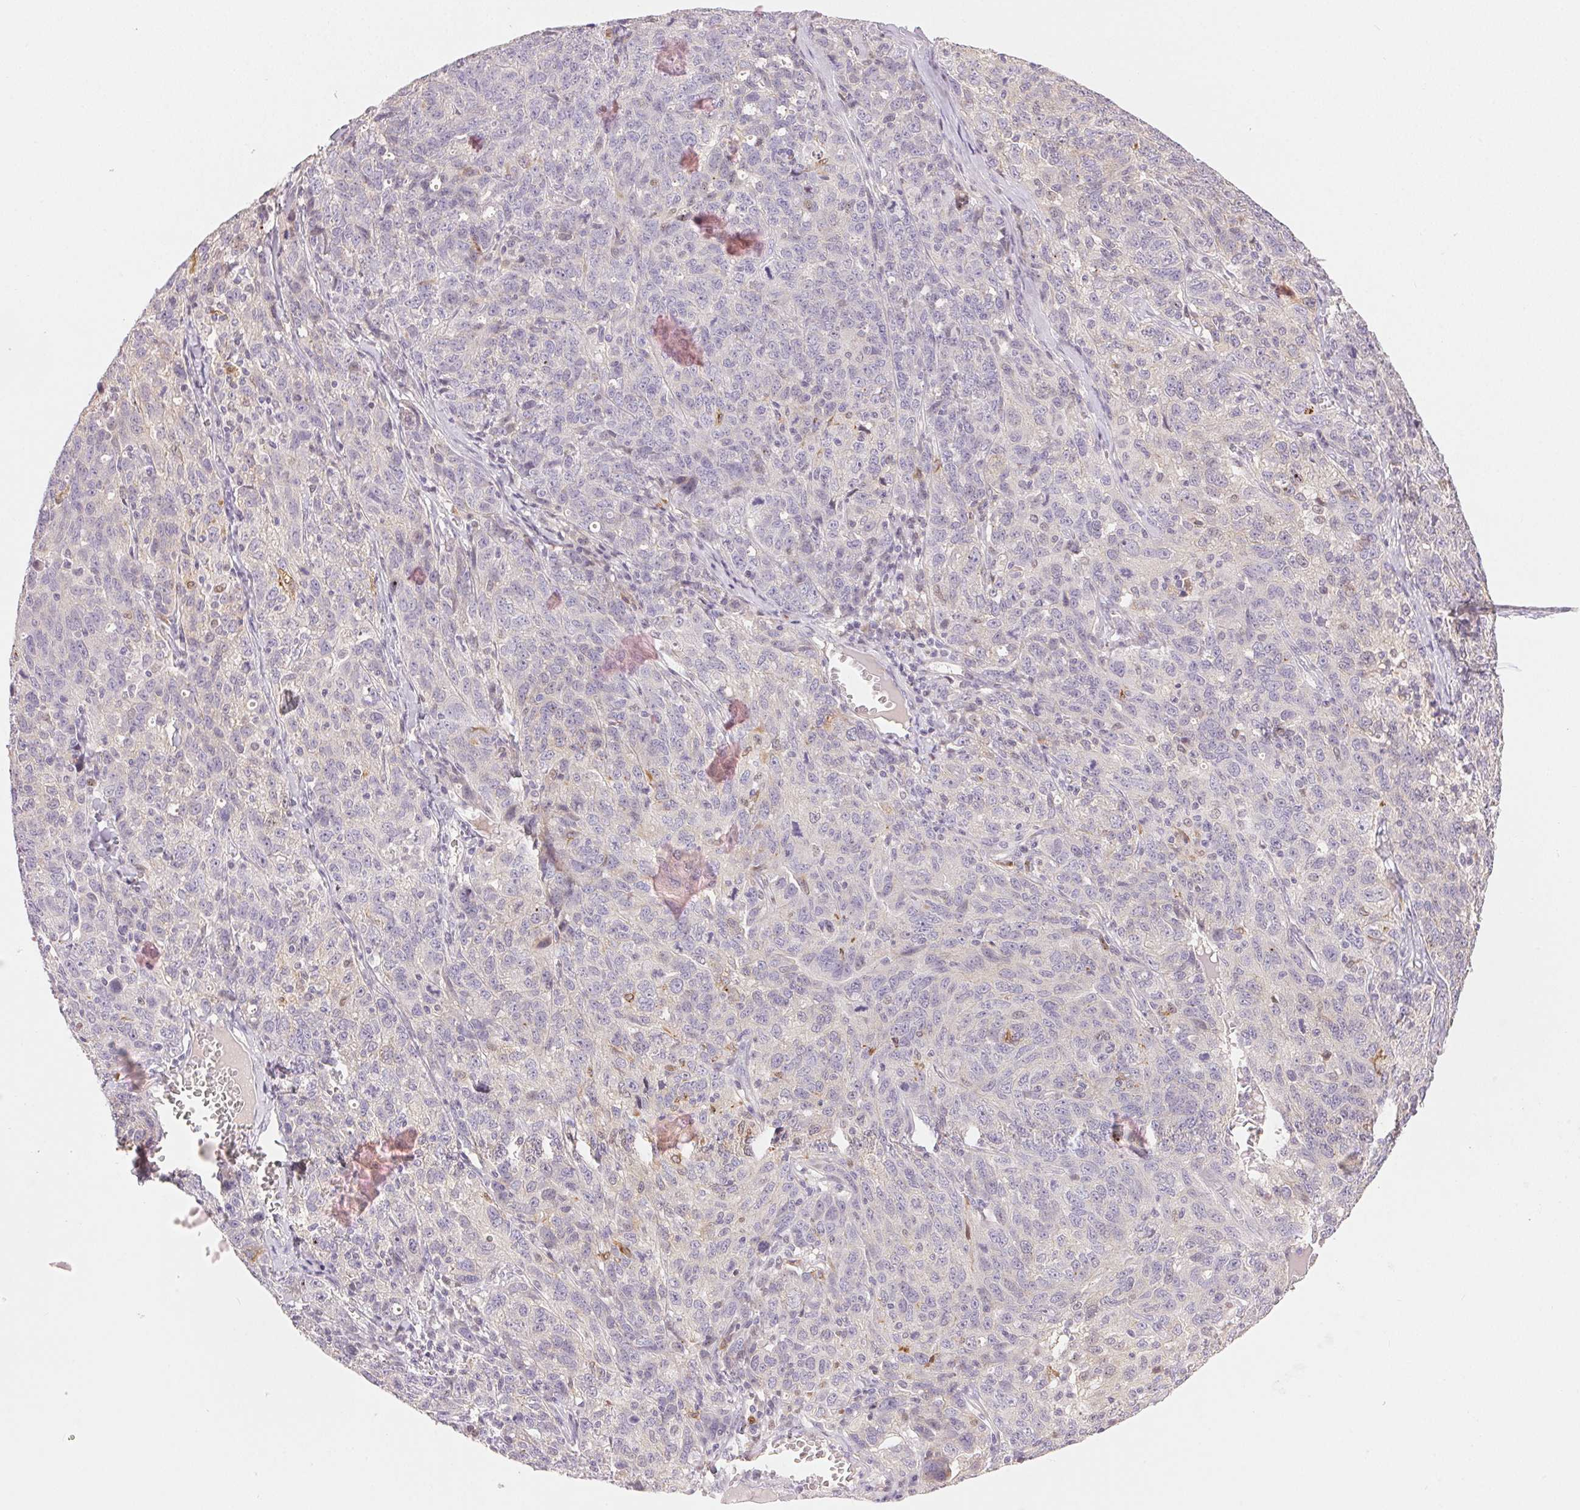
{"staining": {"intensity": "negative", "quantity": "none", "location": "none"}, "tissue": "ovarian cancer", "cell_type": "Tumor cells", "image_type": "cancer", "snomed": [{"axis": "morphology", "description": "Cystadenocarcinoma, serous, NOS"}, {"axis": "topography", "description": "Ovary"}], "caption": "Tumor cells show no significant protein positivity in ovarian cancer.", "gene": "RPGRIP1", "patient": {"sex": "female", "age": 71}}